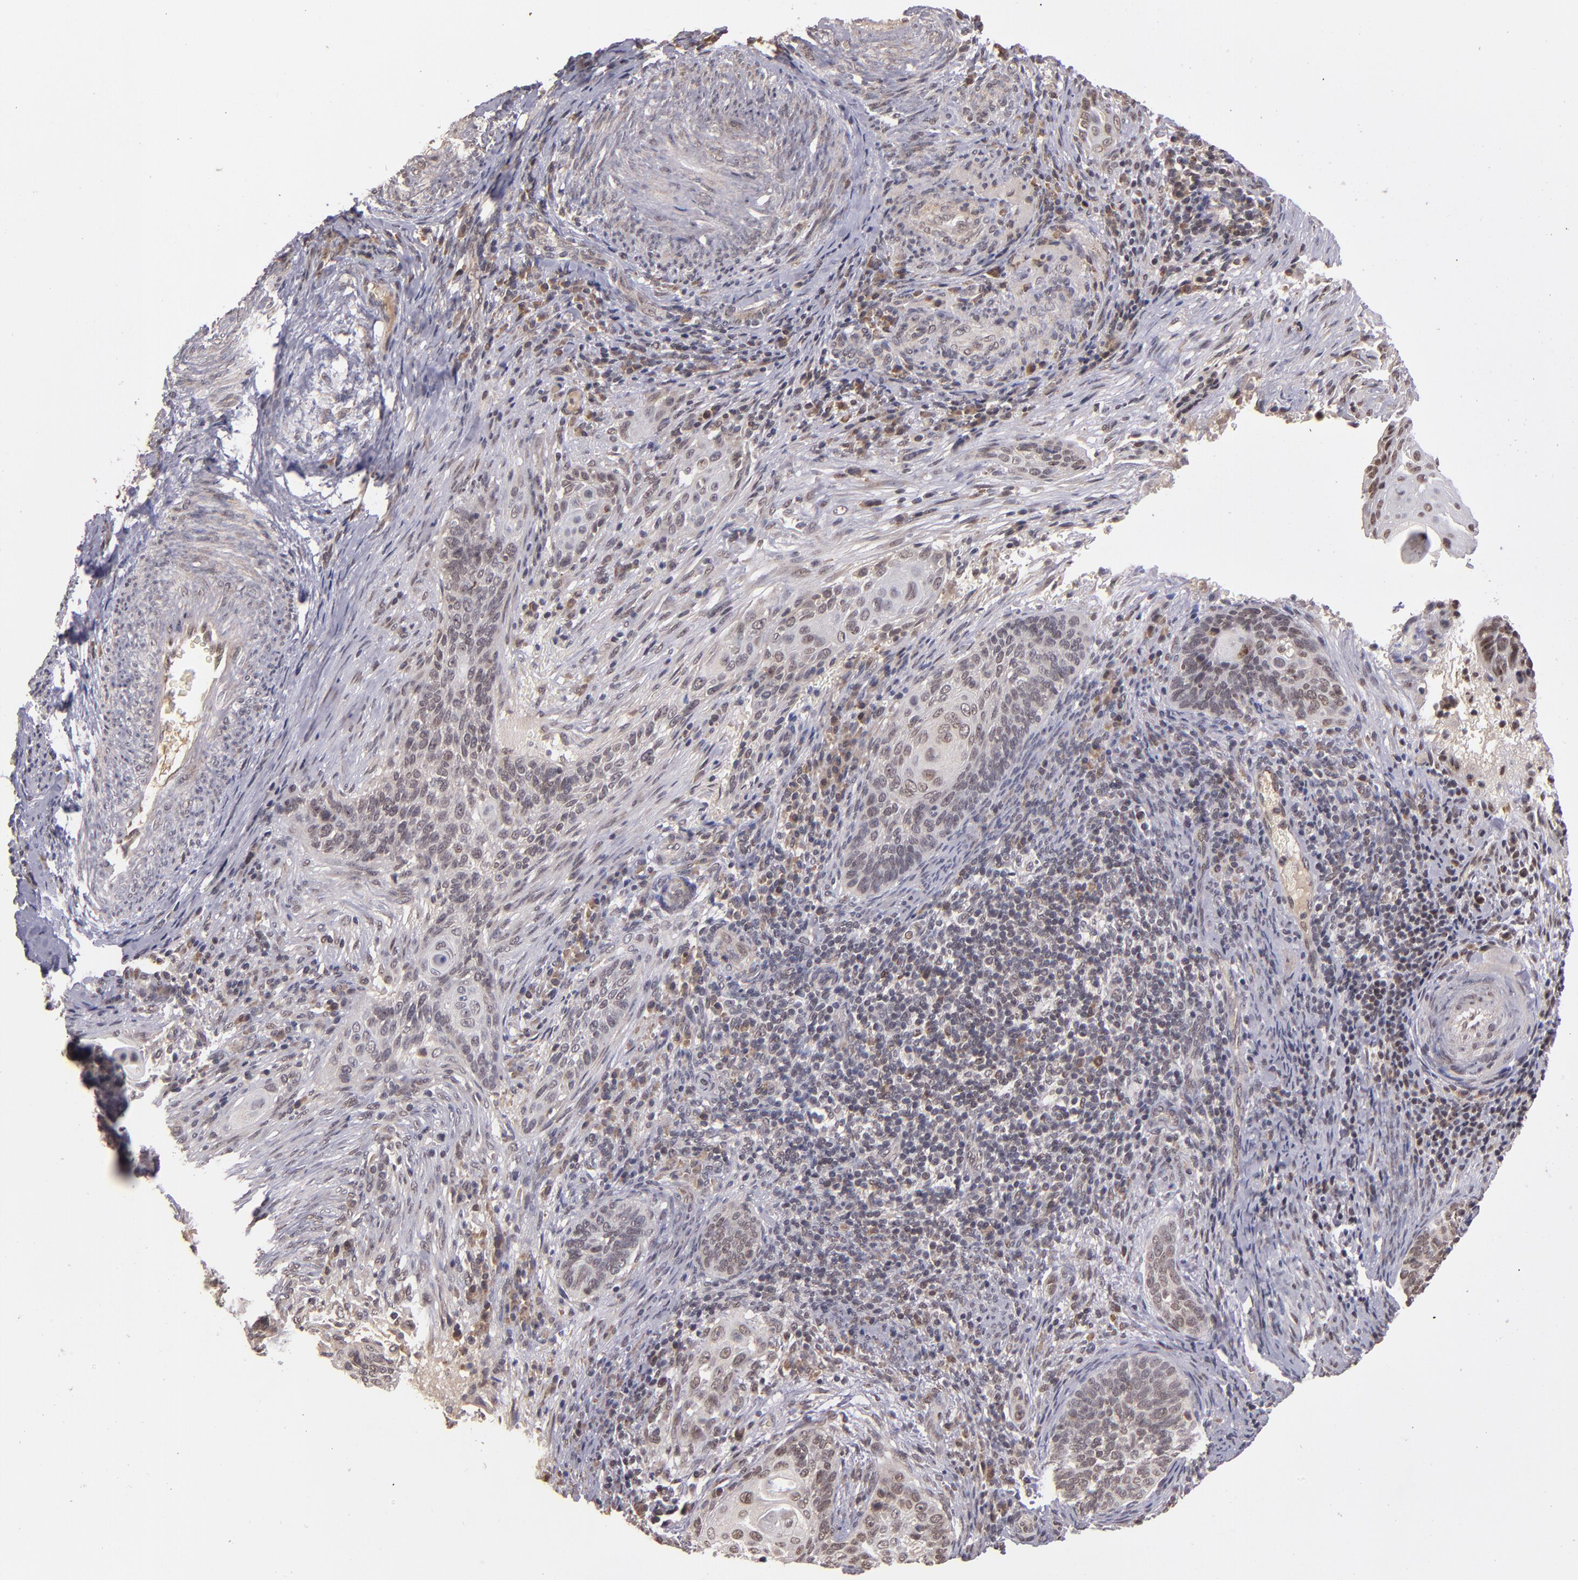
{"staining": {"intensity": "weak", "quantity": "25%-75%", "location": "nuclear"}, "tissue": "cervical cancer", "cell_type": "Tumor cells", "image_type": "cancer", "snomed": [{"axis": "morphology", "description": "Squamous cell carcinoma, NOS"}, {"axis": "topography", "description": "Cervix"}], "caption": "An image showing weak nuclear positivity in approximately 25%-75% of tumor cells in squamous cell carcinoma (cervical), as visualized by brown immunohistochemical staining.", "gene": "ABHD12B", "patient": {"sex": "female", "age": 33}}